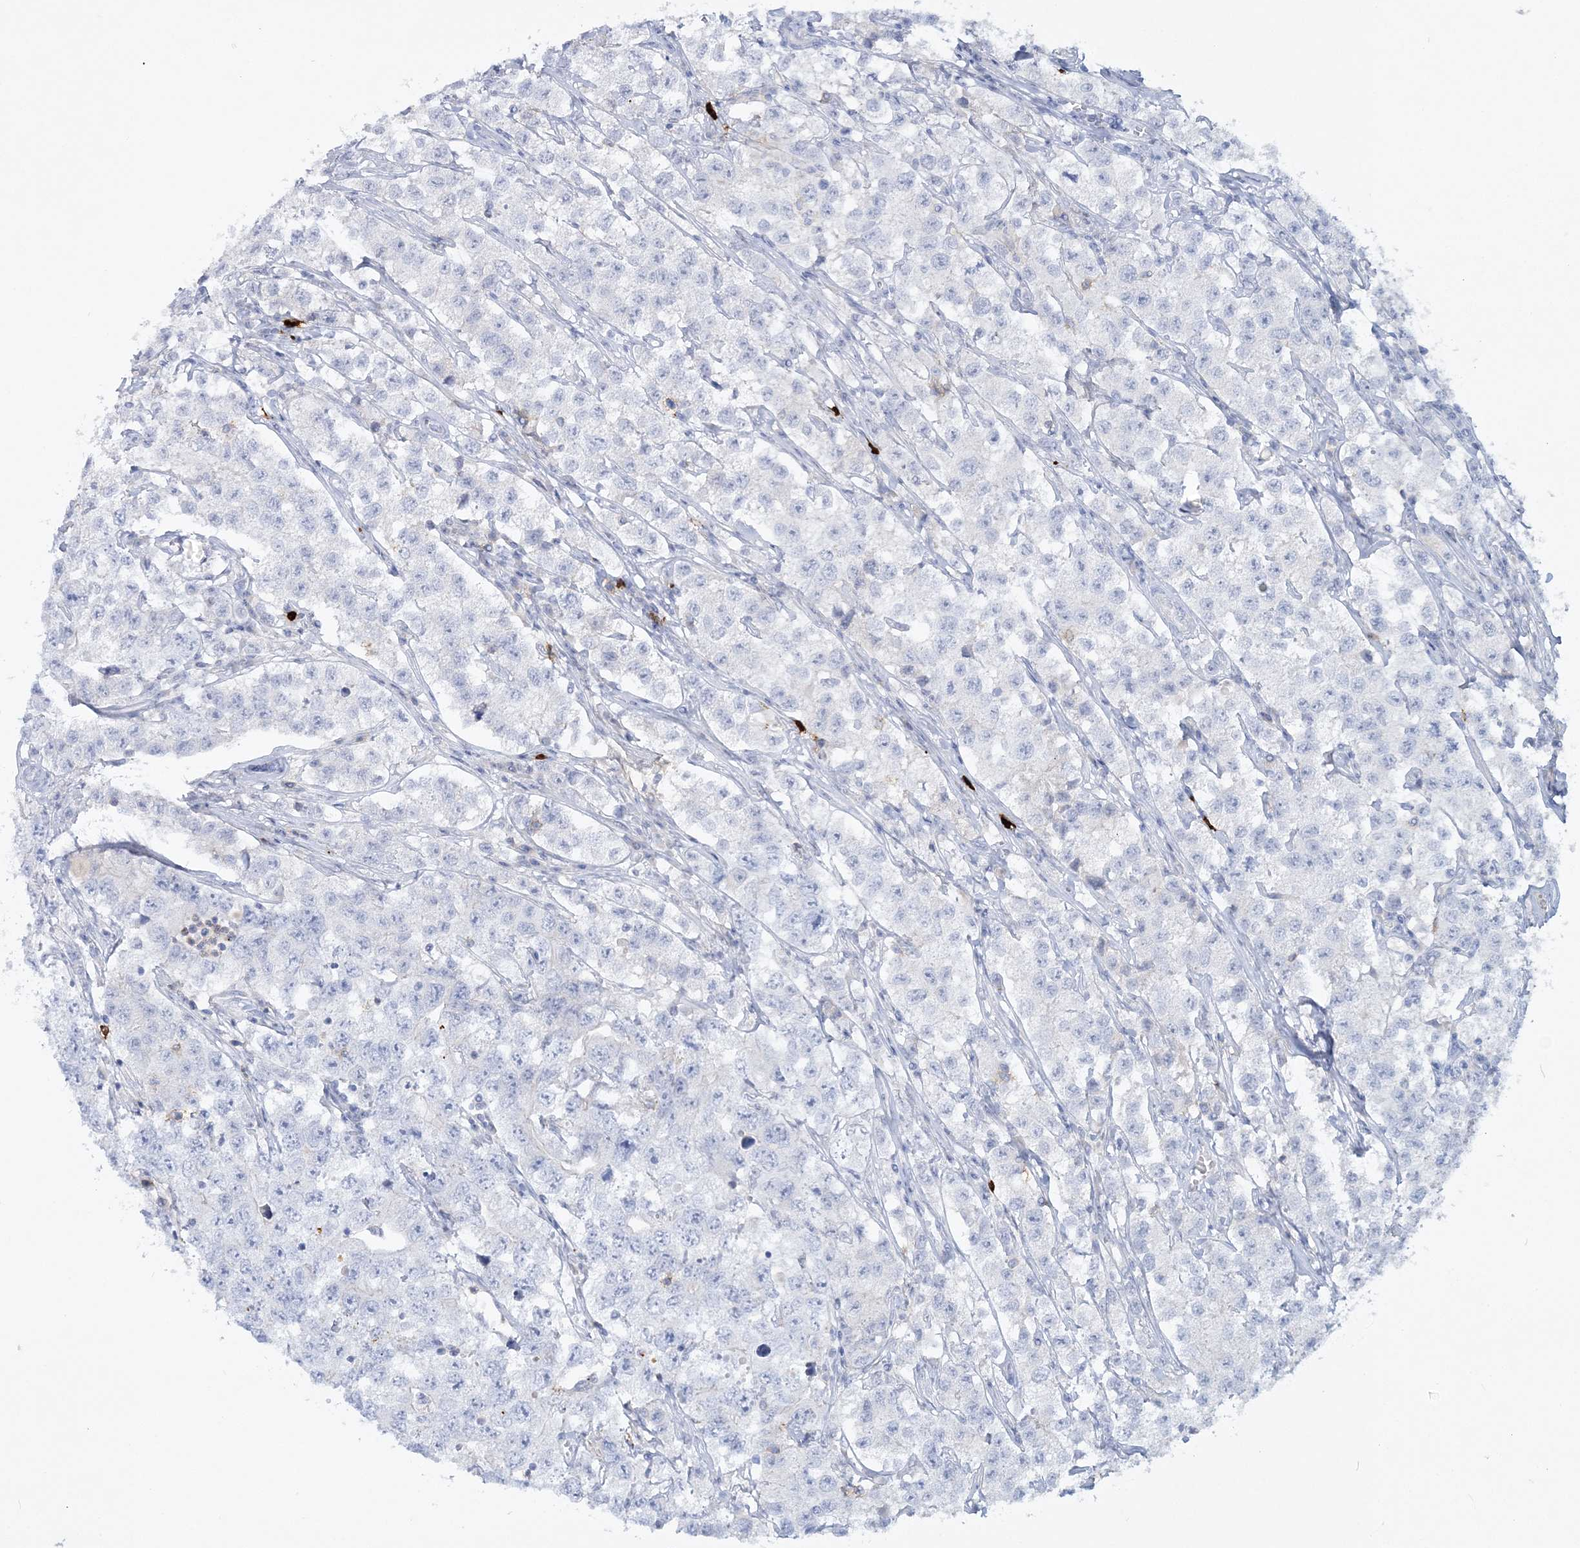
{"staining": {"intensity": "negative", "quantity": "none", "location": "none"}, "tissue": "testis cancer", "cell_type": "Tumor cells", "image_type": "cancer", "snomed": [{"axis": "morphology", "description": "Seminoma, NOS"}, {"axis": "morphology", "description": "Carcinoma, Embryonal, NOS"}, {"axis": "topography", "description": "Testis"}], "caption": "DAB (3,3'-diaminobenzidine) immunohistochemical staining of testis cancer (embryonal carcinoma) exhibits no significant expression in tumor cells.", "gene": "WDSUB1", "patient": {"sex": "male", "age": 43}}